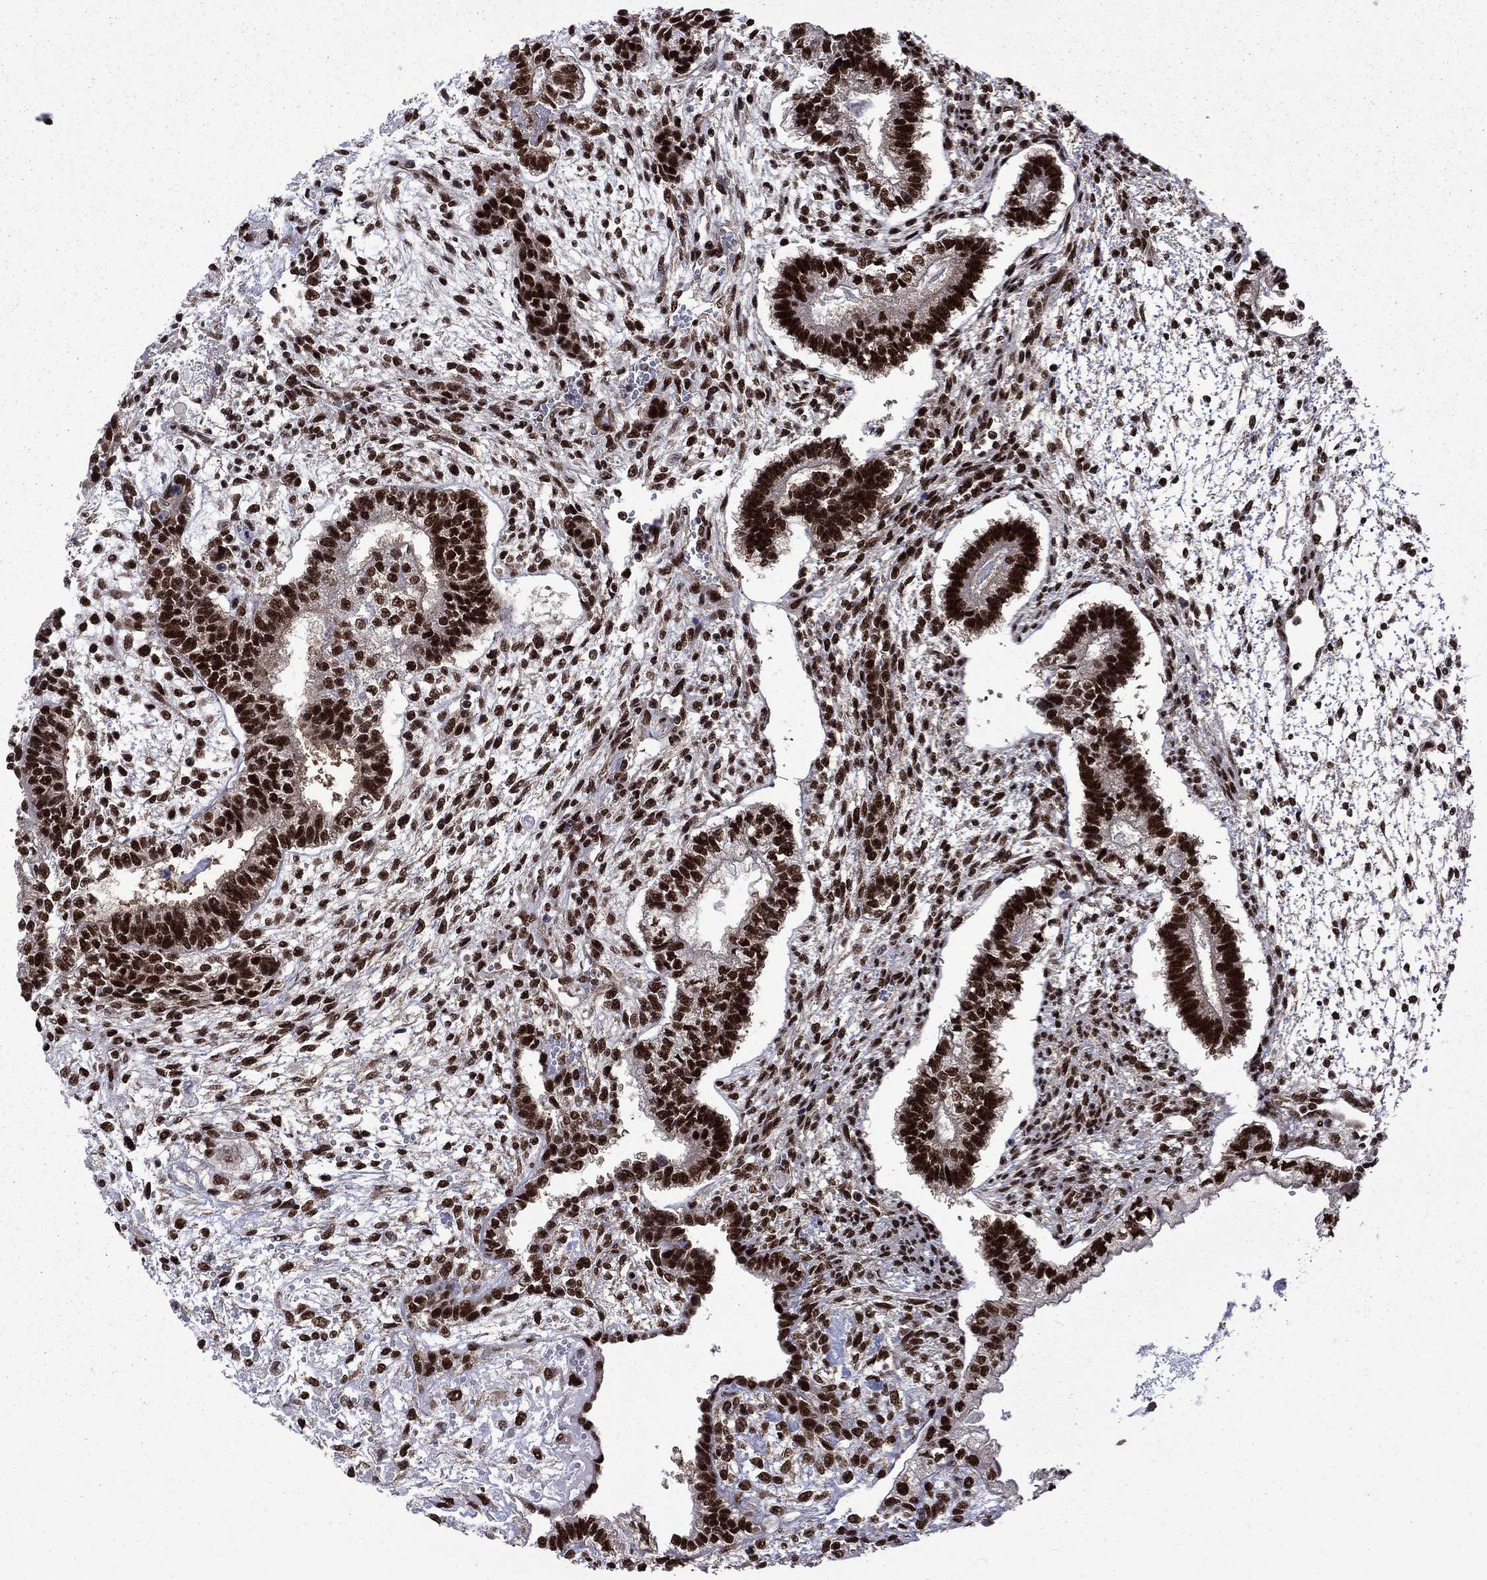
{"staining": {"intensity": "strong", "quantity": ">75%", "location": "nuclear"}, "tissue": "testis cancer", "cell_type": "Tumor cells", "image_type": "cancer", "snomed": [{"axis": "morphology", "description": "Carcinoma, Embryonal, NOS"}, {"axis": "topography", "description": "Testis"}], "caption": "Testis cancer was stained to show a protein in brown. There is high levels of strong nuclear expression in about >75% of tumor cells.", "gene": "MED25", "patient": {"sex": "male", "age": 37}}